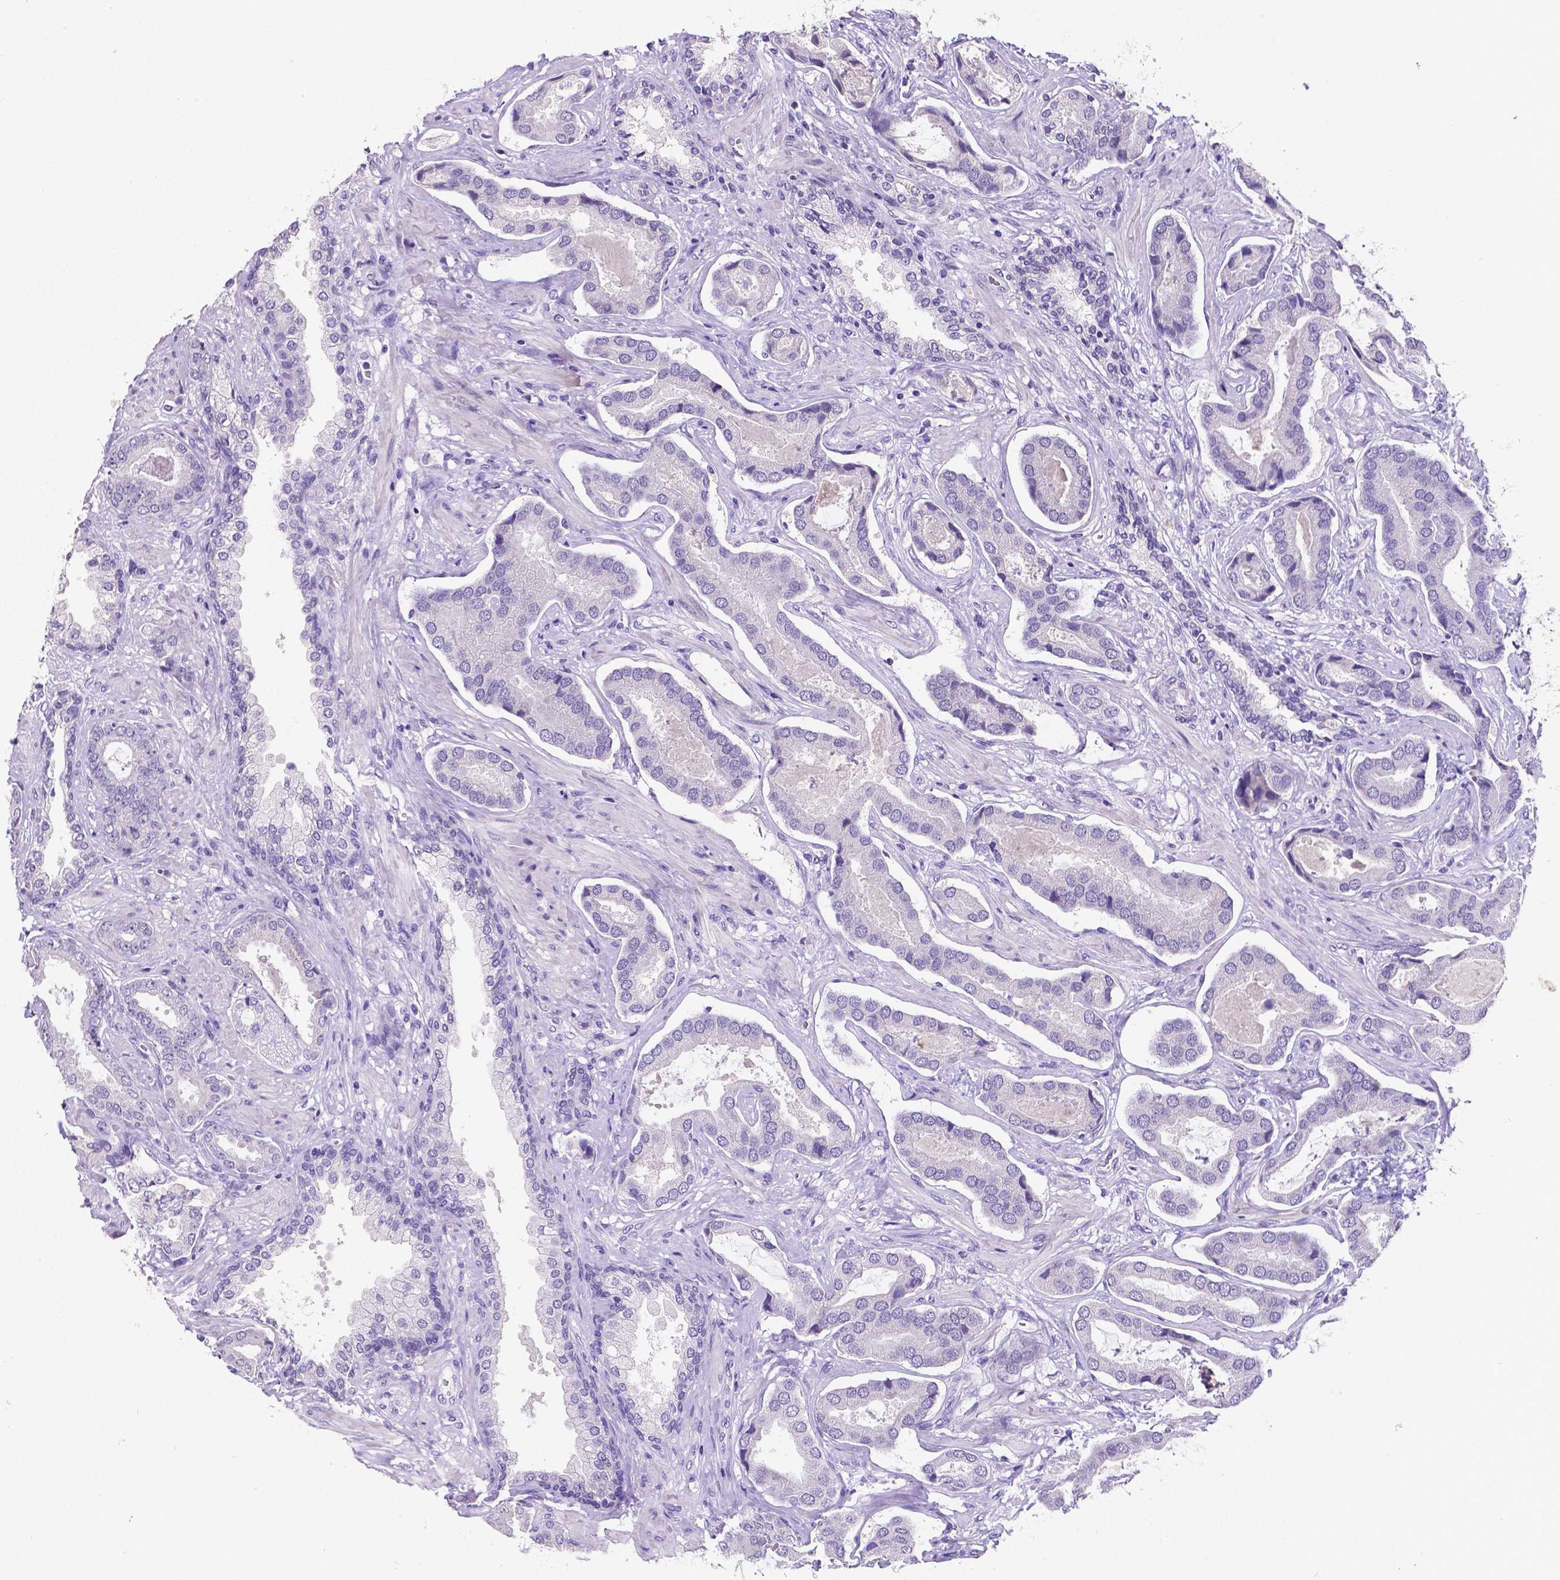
{"staining": {"intensity": "negative", "quantity": "none", "location": "none"}, "tissue": "prostate cancer", "cell_type": "Tumor cells", "image_type": "cancer", "snomed": [{"axis": "morphology", "description": "Adenocarcinoma, NOS"}, {"axis": "topography", "description": "Prostate"}], "caption": "Prostate cancer was stained to show a protein in brown. There is no significant expression in tumor cells.", "gene": "SATB2", "patient": {"sex": "male", "age": 64}}